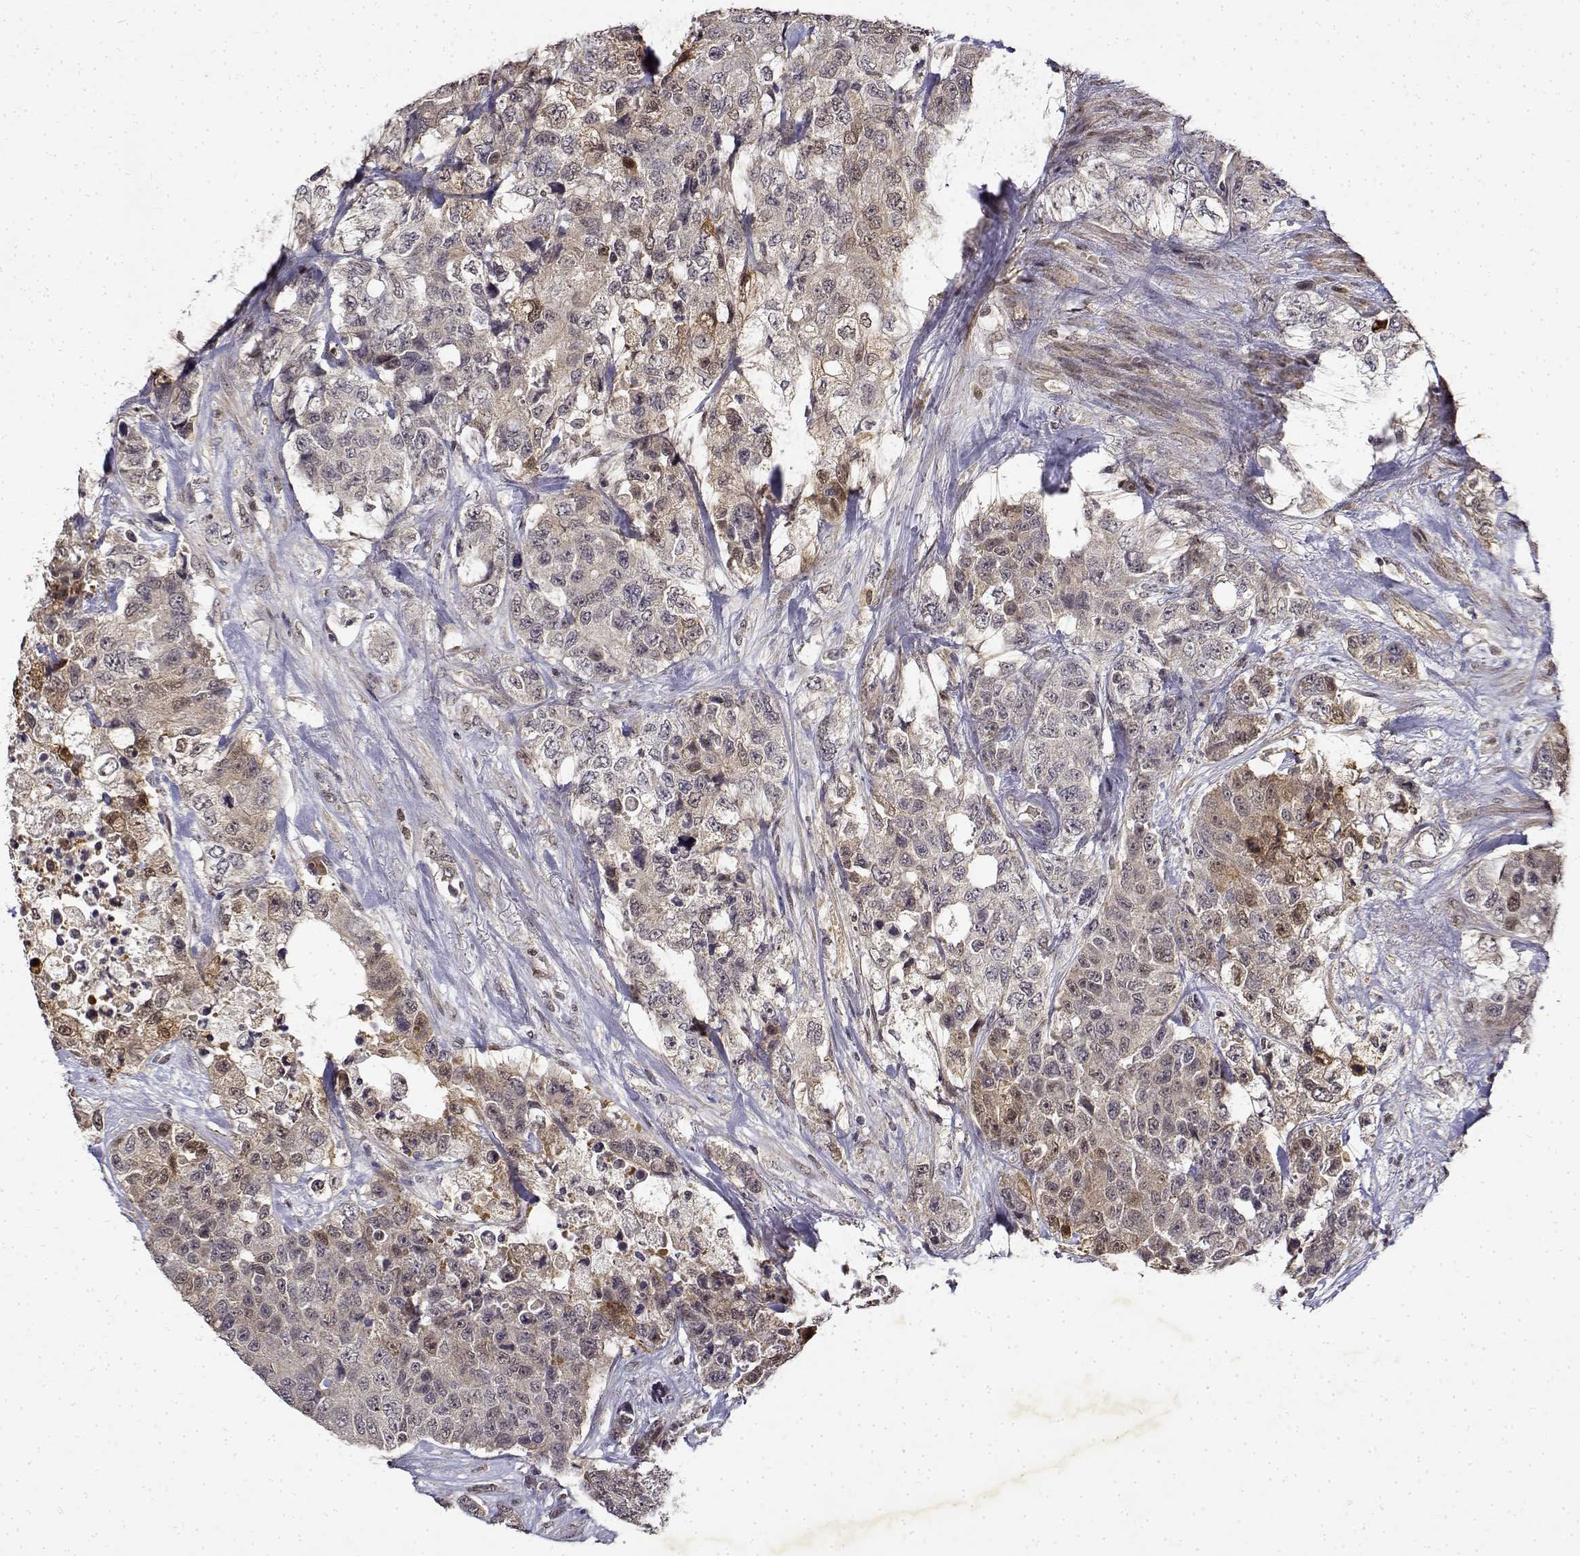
{"staining": {"intensity": "weak", "quantity": ">75%", "location": "cytoplasmic/membranous"}, "tissue": "urothelial cancer", "cell_type": "Tumor cells", "image_type": "cancer", "snomed": [{"axis": "morphology", "description": "Urothelial carcinoma, High grade"}, {"axis": "topography", "description": "Urinary bladder"}], "caption": "Urothelial cancer stained with DAB immunohistochemistry (IHC) demonstrates low levels of weak cytoplasmic/membranous positivity in about >75% of tumor cells. (Stains: DAB (3,3'-diaminobenzidine) in brown, nuclei in blue, Microscopy: brightfield microscopy at high magnification).", "gene": "BDNF", "patient": {"sex": "female", "age": 78}}